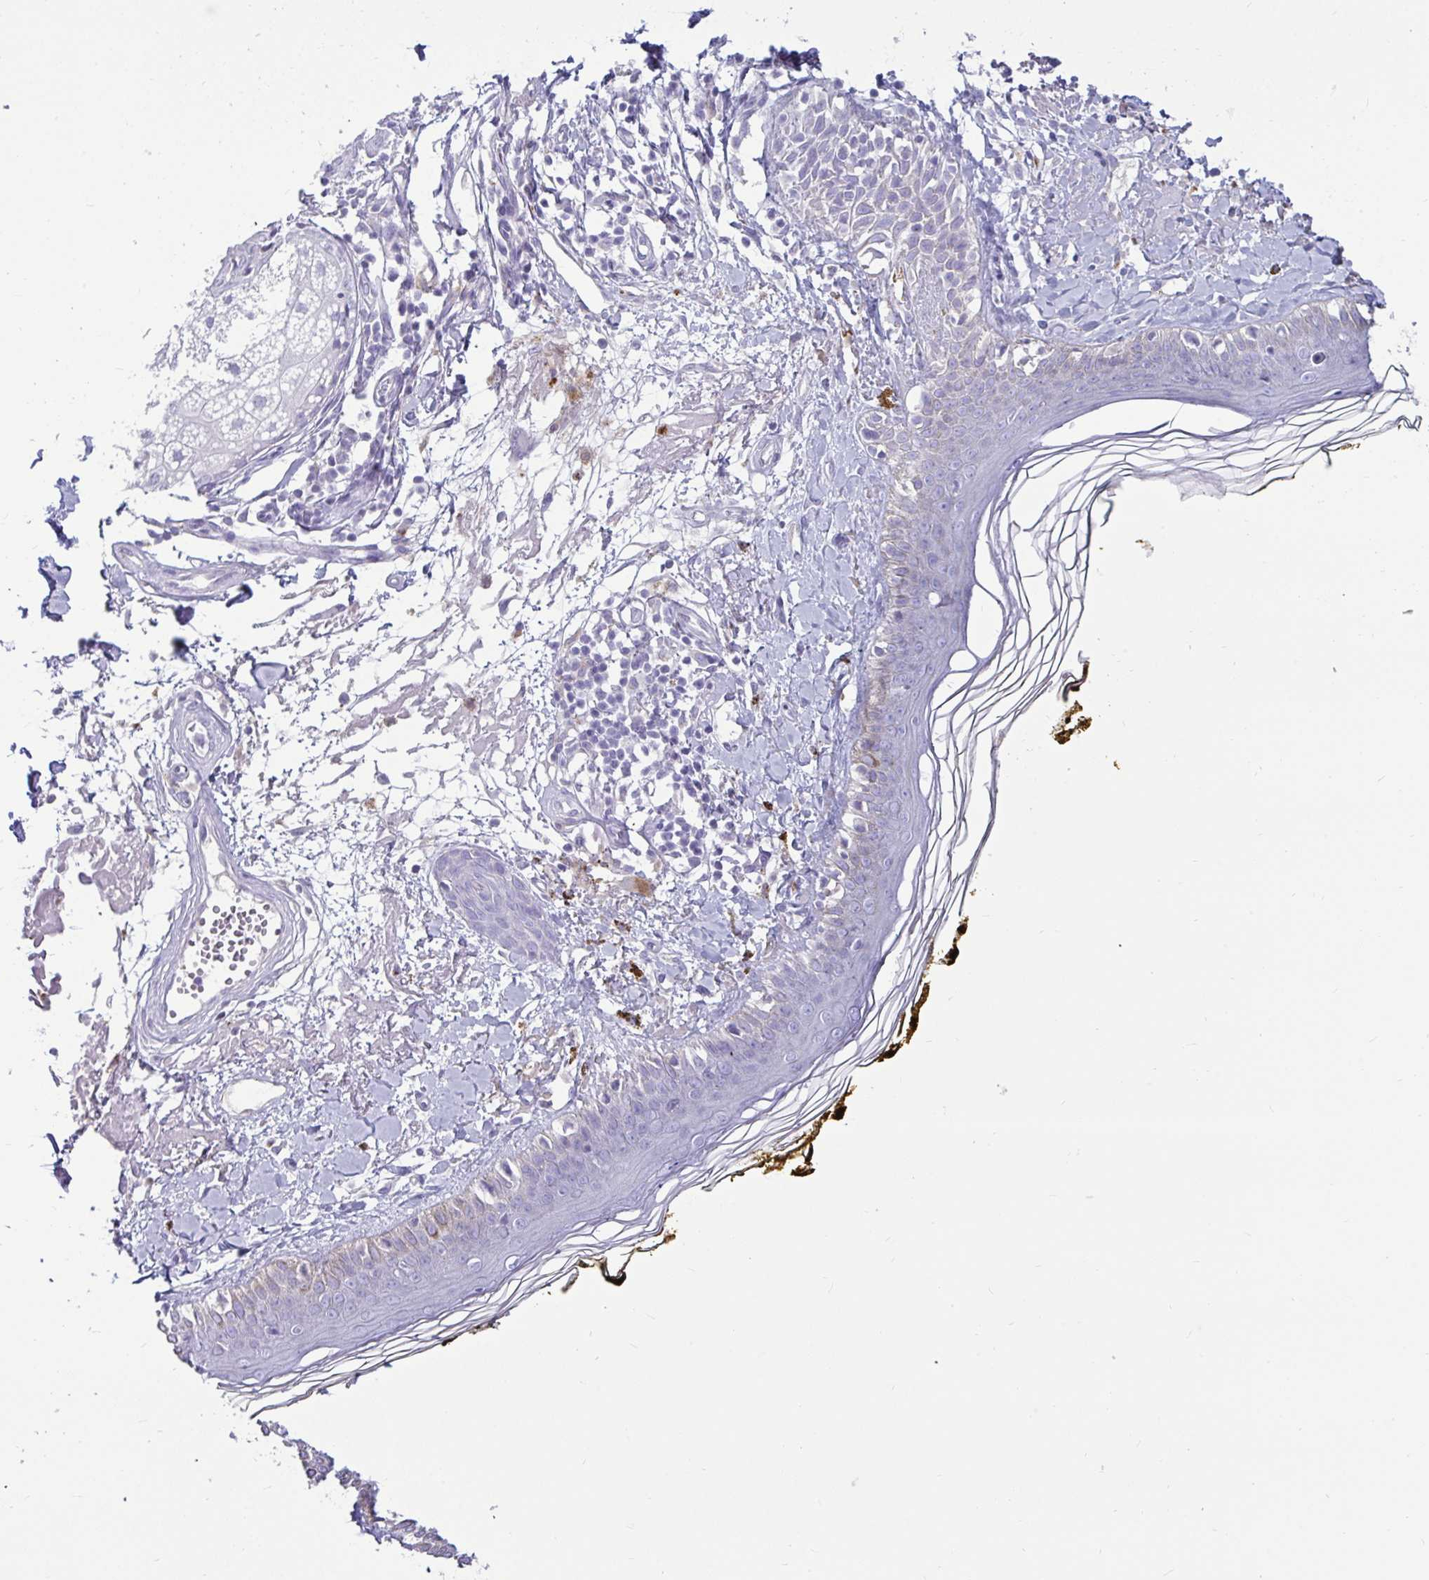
{"staining": {"intensity": "negative", "quantity": "none", "location": "none"}, "tissue": "skin", "cell_type": "Fibroblasts", "image_type": "normal", "snomed": [{"axis": "morphology", "description": "Normal tissue, NOS"}, {"axis": "topography", "description": "Skin"}], "caption": "DAB (3,3'-diaminobenzidine) immunohistochemical staining of normal skin demonstrates no significant staining in fibroblasts.", "gene": "CTSZ", "patient": {"sex": "male", "age": 76}}